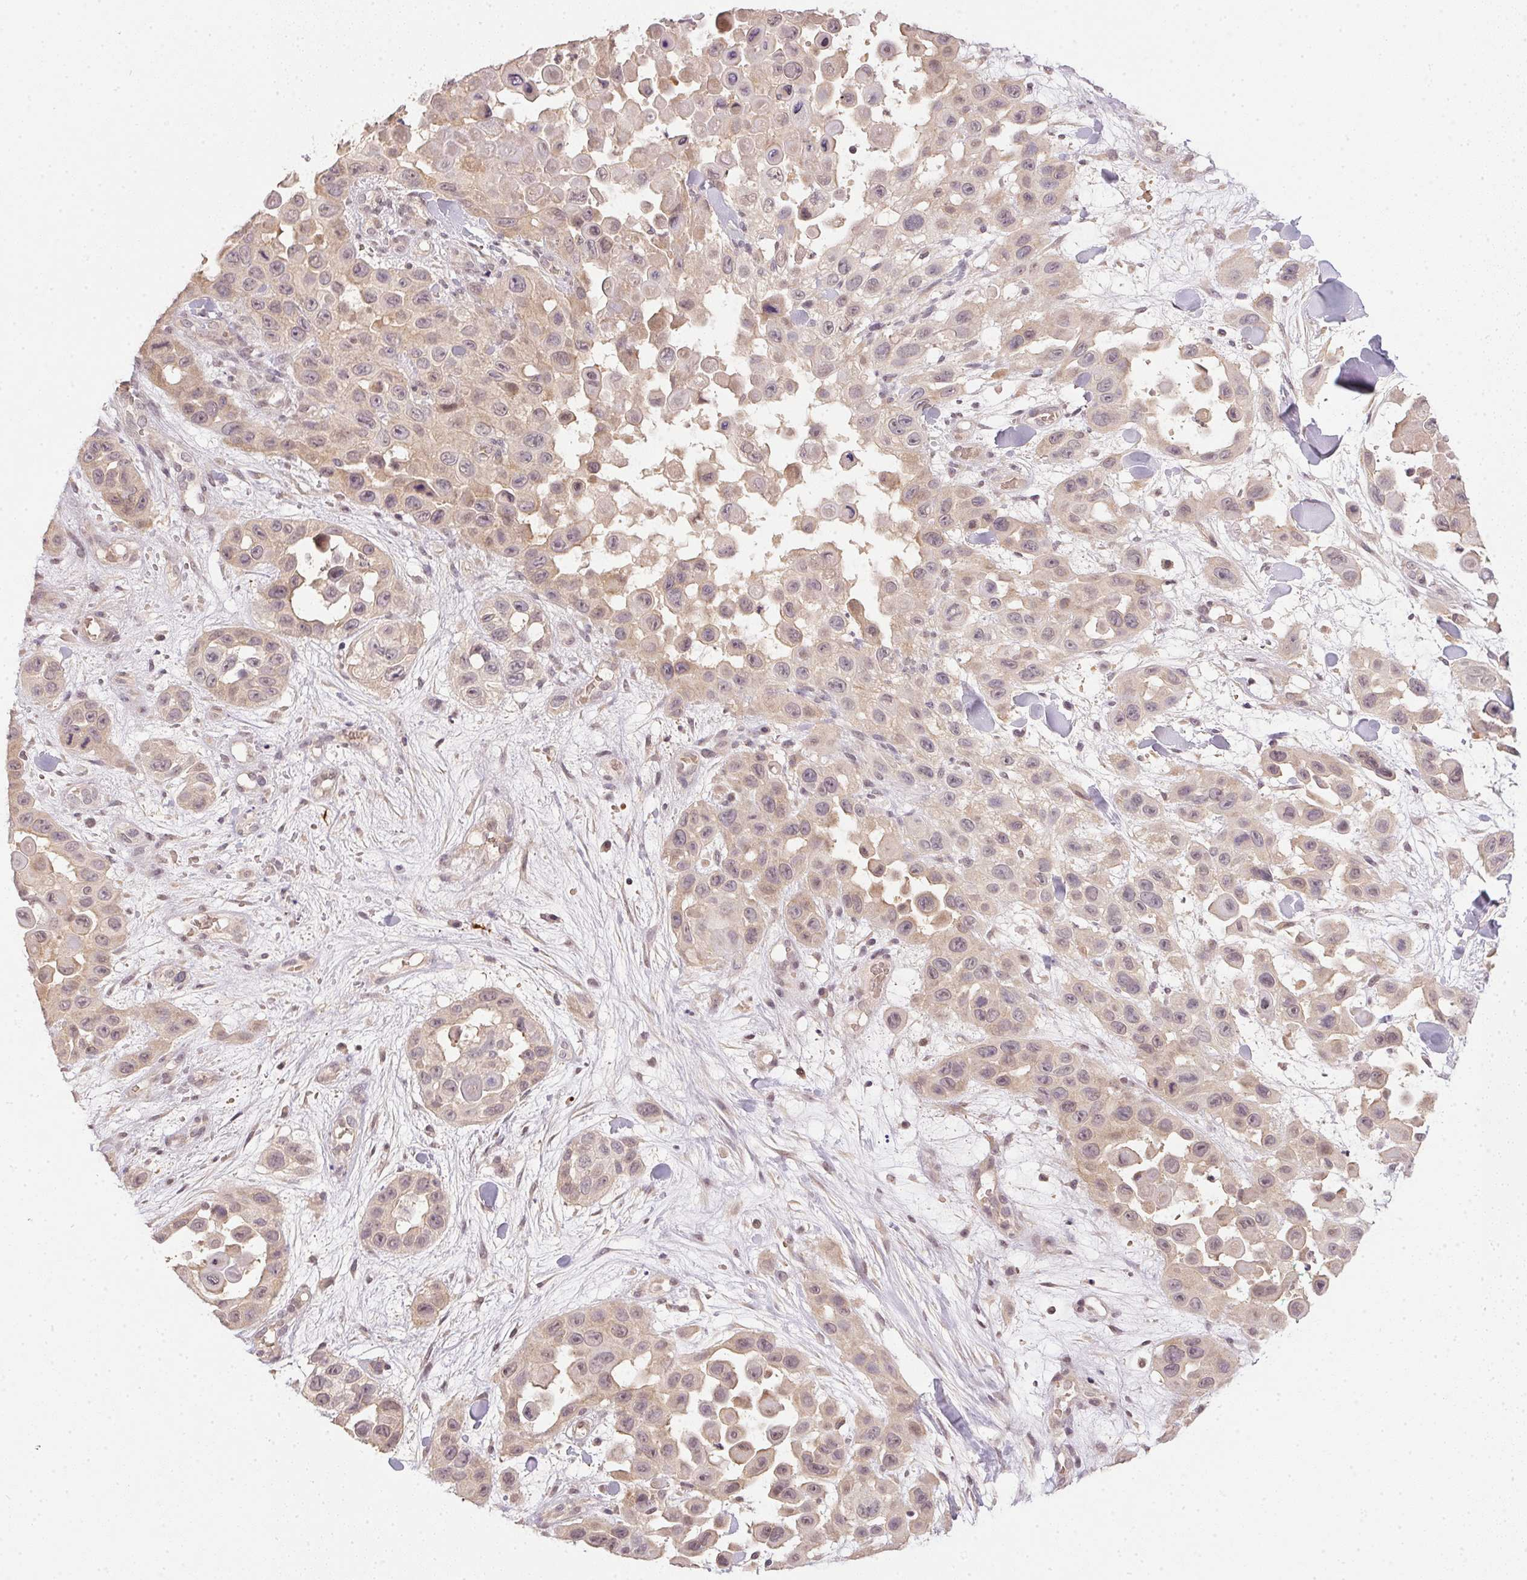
{"staining": {"intensity": "weak", "quantity": ">75%", "location": "cytoplasmic/membranous"}, "tissue": "skin cancer", "cell_type": "Tumor cells", "image_type": "cancer", "snomed": [{"axis": "morphology", "description": "Squamous cell carcinoma, NOS"}, {"axis": "topography", "description": "Skin"}], "caption": "Squamous cell carcinoma (skin) stained with DAB immunohistochemistry (IHC) demonstrates low levels of weak cytoplasmic/membranous staining in about >75% of tumor cells.", "gene": "PPP4R4", "patient": {"sex": "male", "age": 81}}